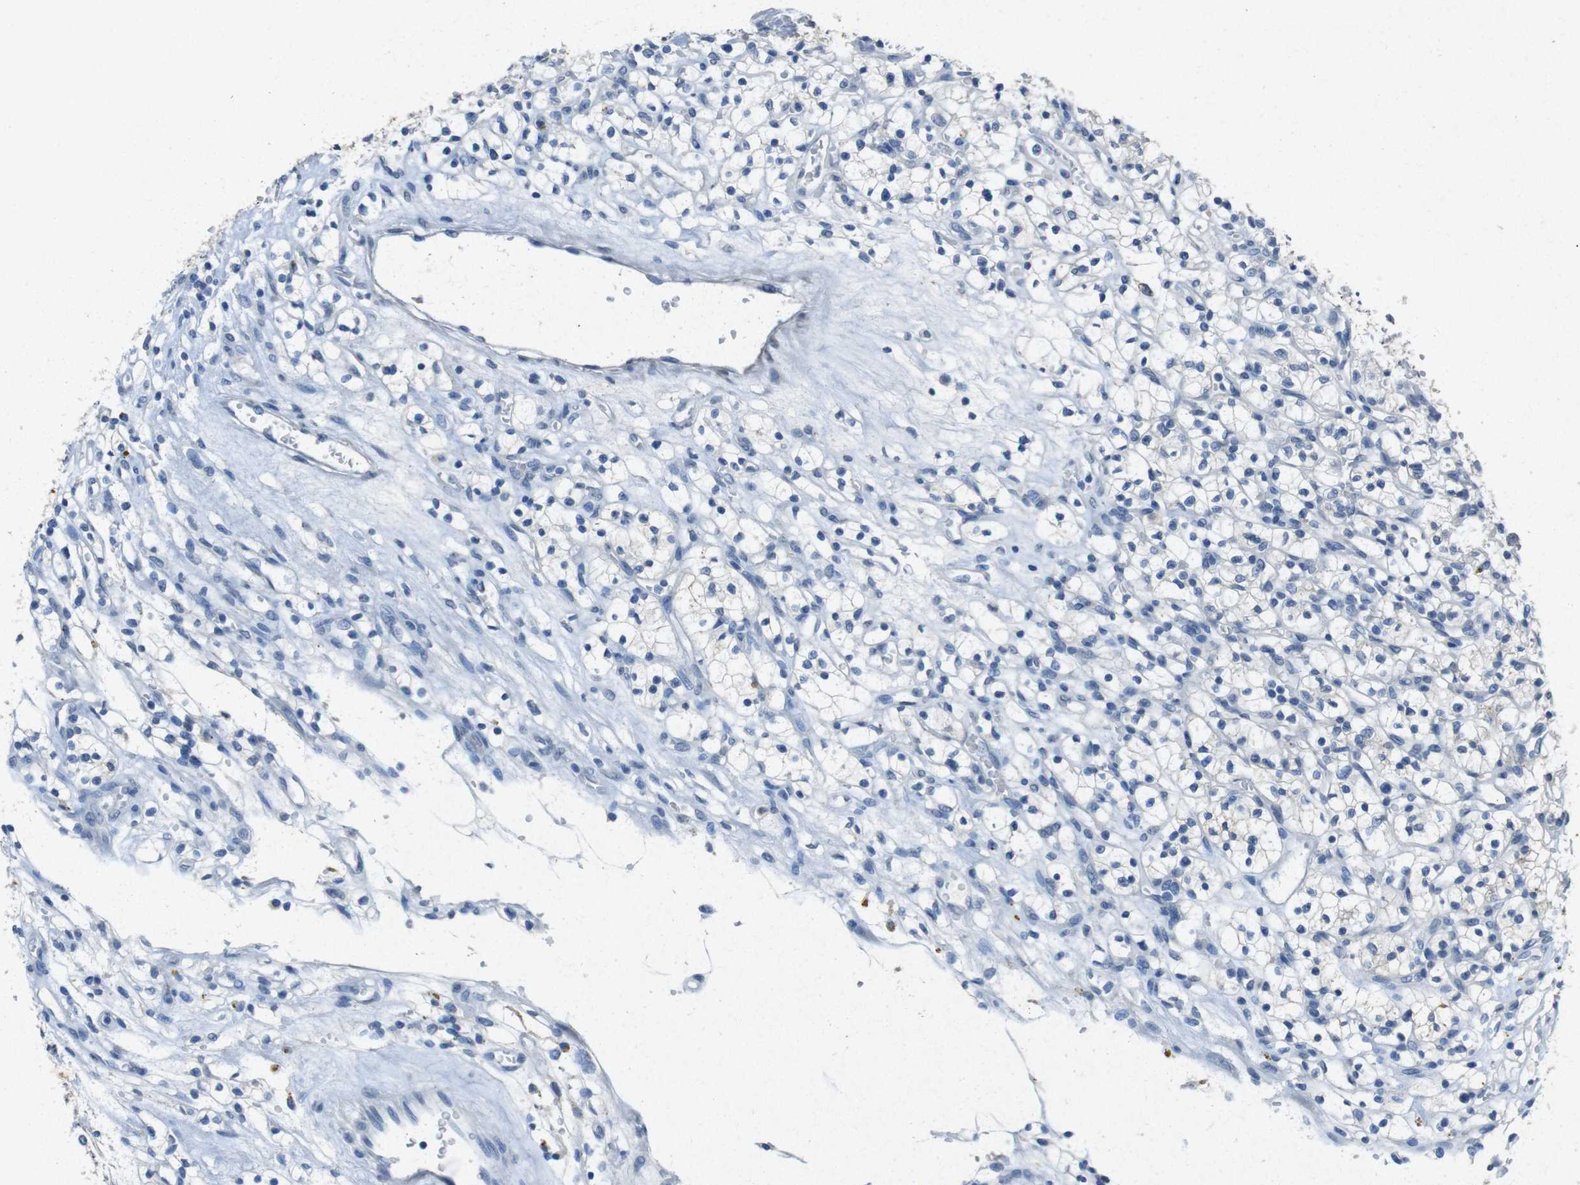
{"staining": {"intensity": "negative", "quantity": "none", "location": "none"}, "tissue": "renal cancer", "cell_type": "Tumor cells", "image_type": "cancer", "snomed": [{"axis": "morphology", "description": "Adenocarcinoma, NOS"}, {"axis": "topography", "description": "Kidney"}], "caption": "Tumor cells are negative for brown protein staining in renal adenocarcinoma.", "gene": "STBD1", "patient": {"sex": "female", "age": 57}}